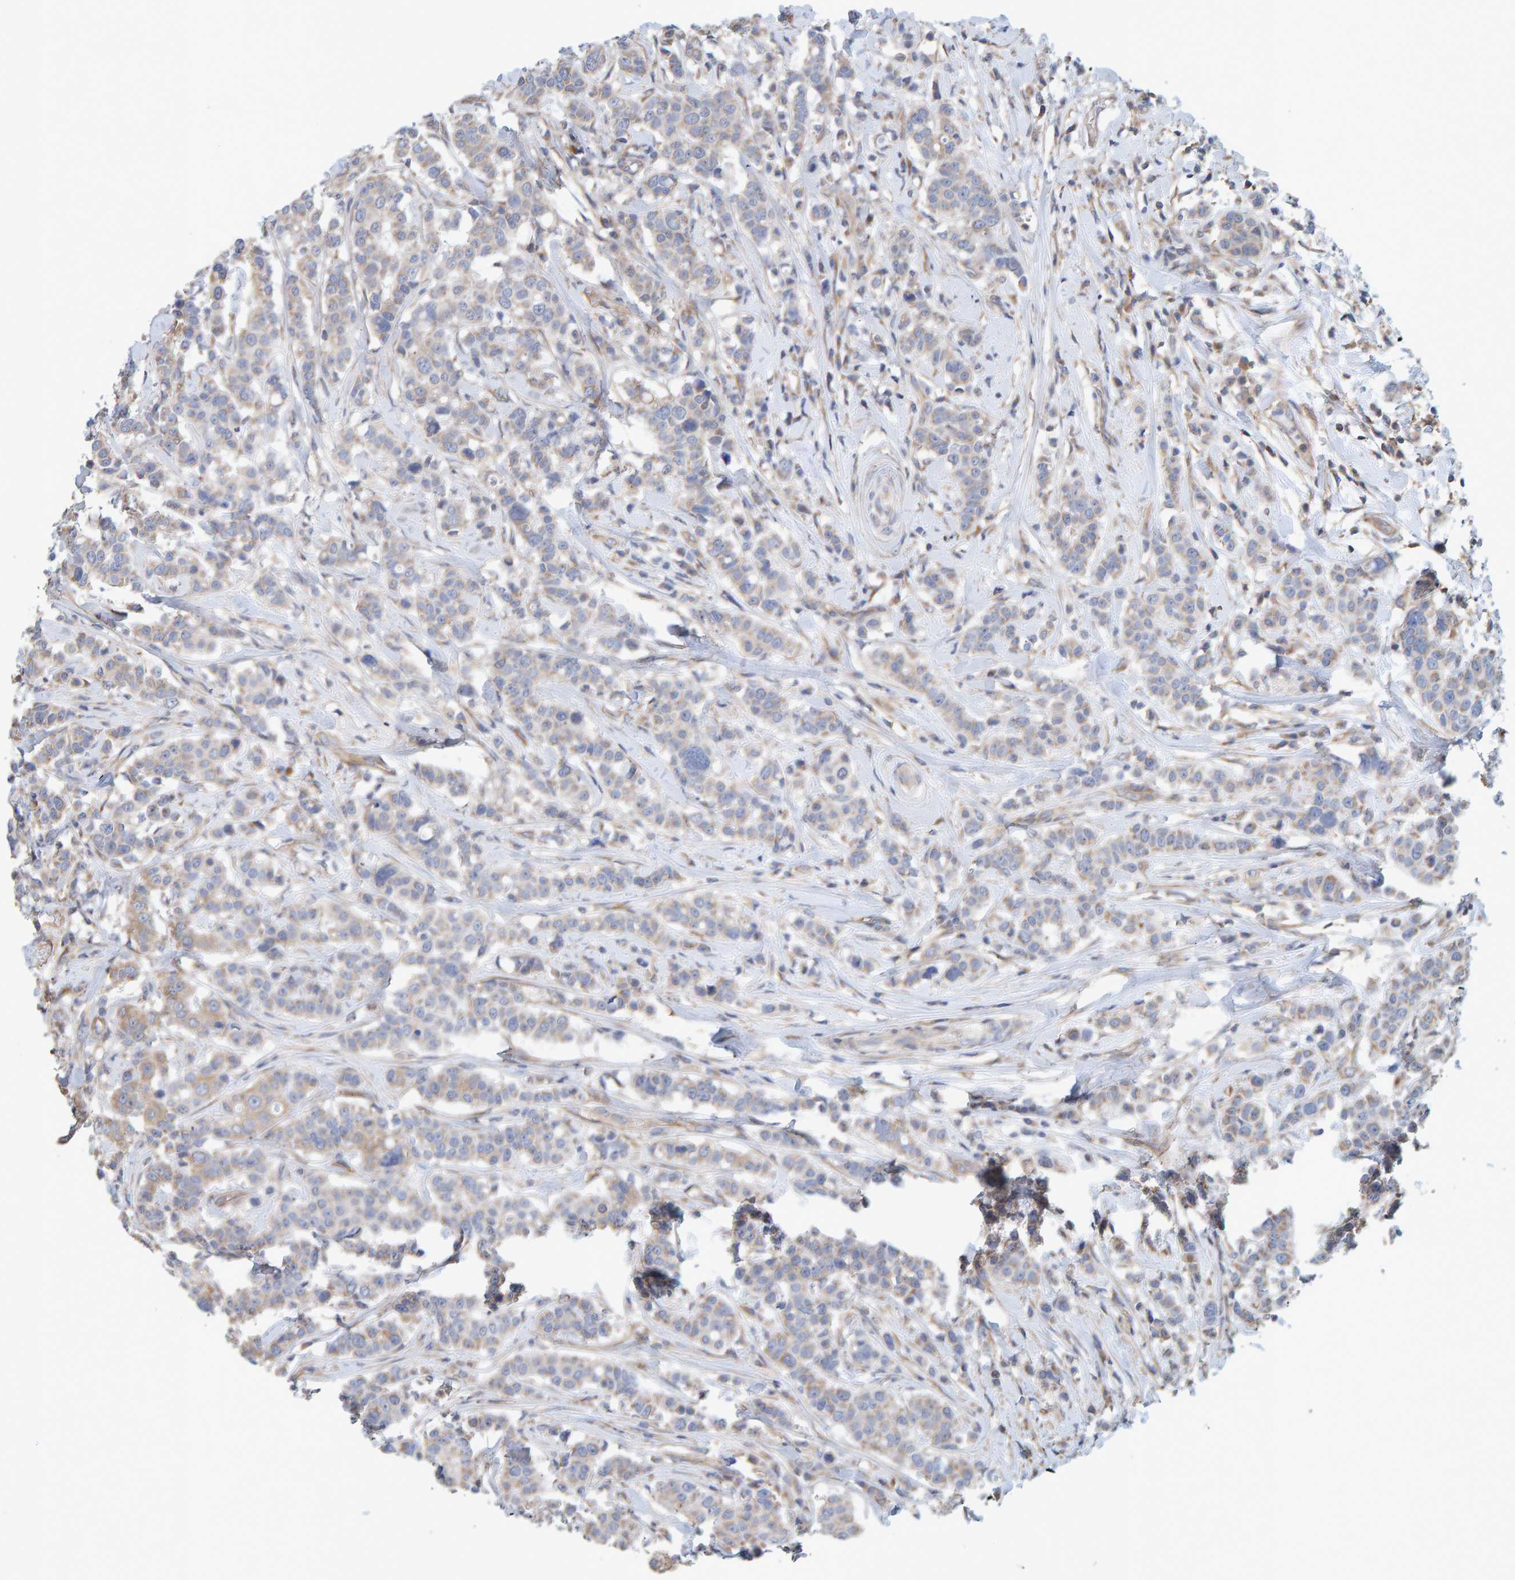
{"staining": {"intensity": "weak", "quantity": ">75%", "location": "cytoplasmic/membranous"}, "tissue": "breast cancer", "cell_type": "Tumor cells", "image_type": "cancer", "snomed": [{"axis": "morphology", "description": "Duct carcinoma"}, {"axis": "topography", "description": "Breast"}], "caption": "Brown immunohistochemical staining in invasive ductal carcinoma (breast) displays weak cytoplasmic/membranous staining in about >75% of tumor cells.", "gene": "RGP1", "patient": {"sex": "female", "age": 27}}